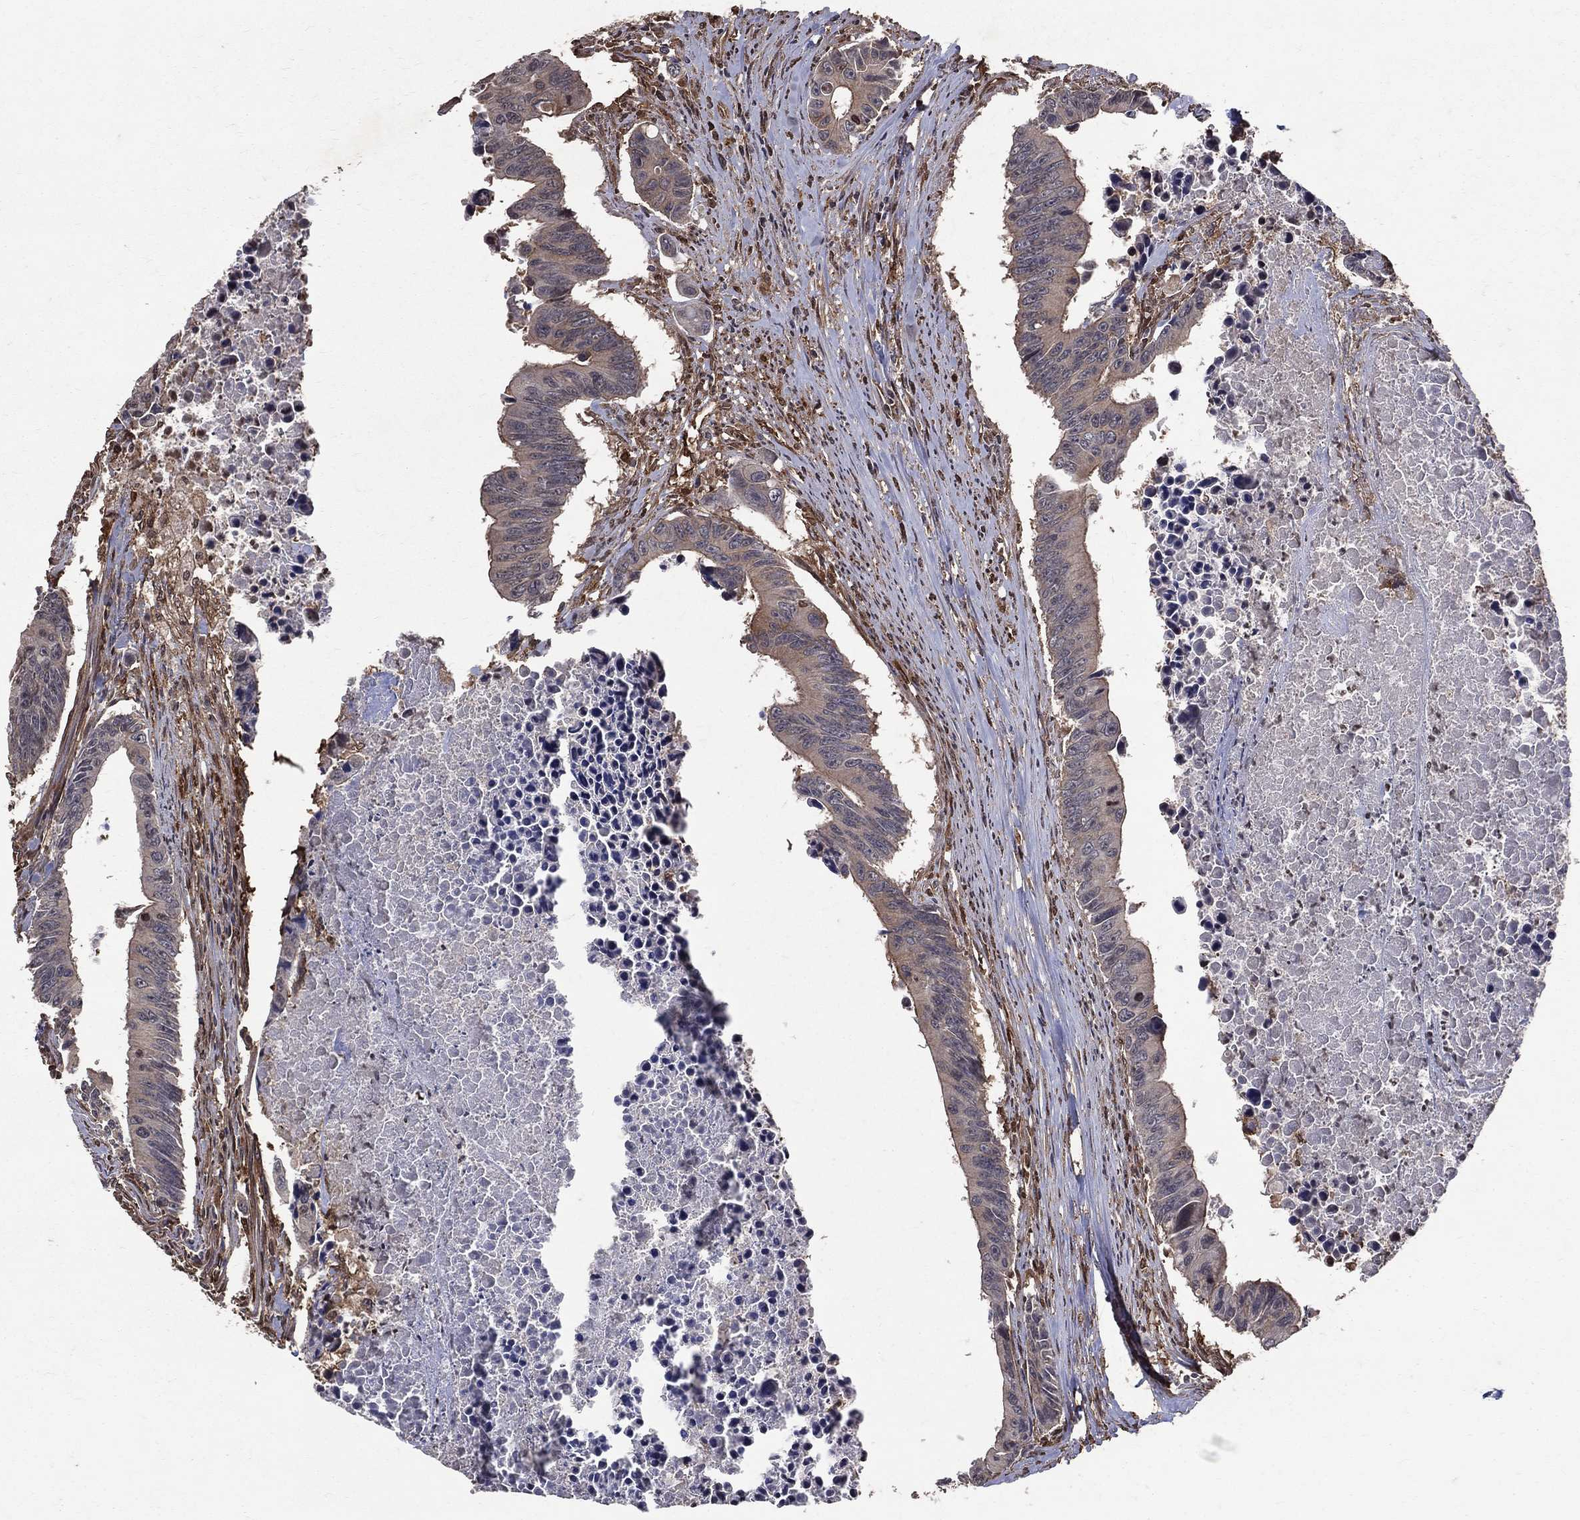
{"staining": {"intensity": "negative", "quantity": "none", "location": "none"}, "tissue": "colorectal cancer", "cell_type": "Tumor cells", "image_type": "cancer", "snomed": [{"axis": "morphology", "description": "Adenocarcinoma, NOS"}, {"axis": "topography", "description": "Colon"}], "caption": "Immunohistochemical staining of adenocarcinoma (colorectal) demonstrates no significant staining in tumor cells.", "gene": "DPYSL2", "patient": {"sex": "female", "age": 87}}